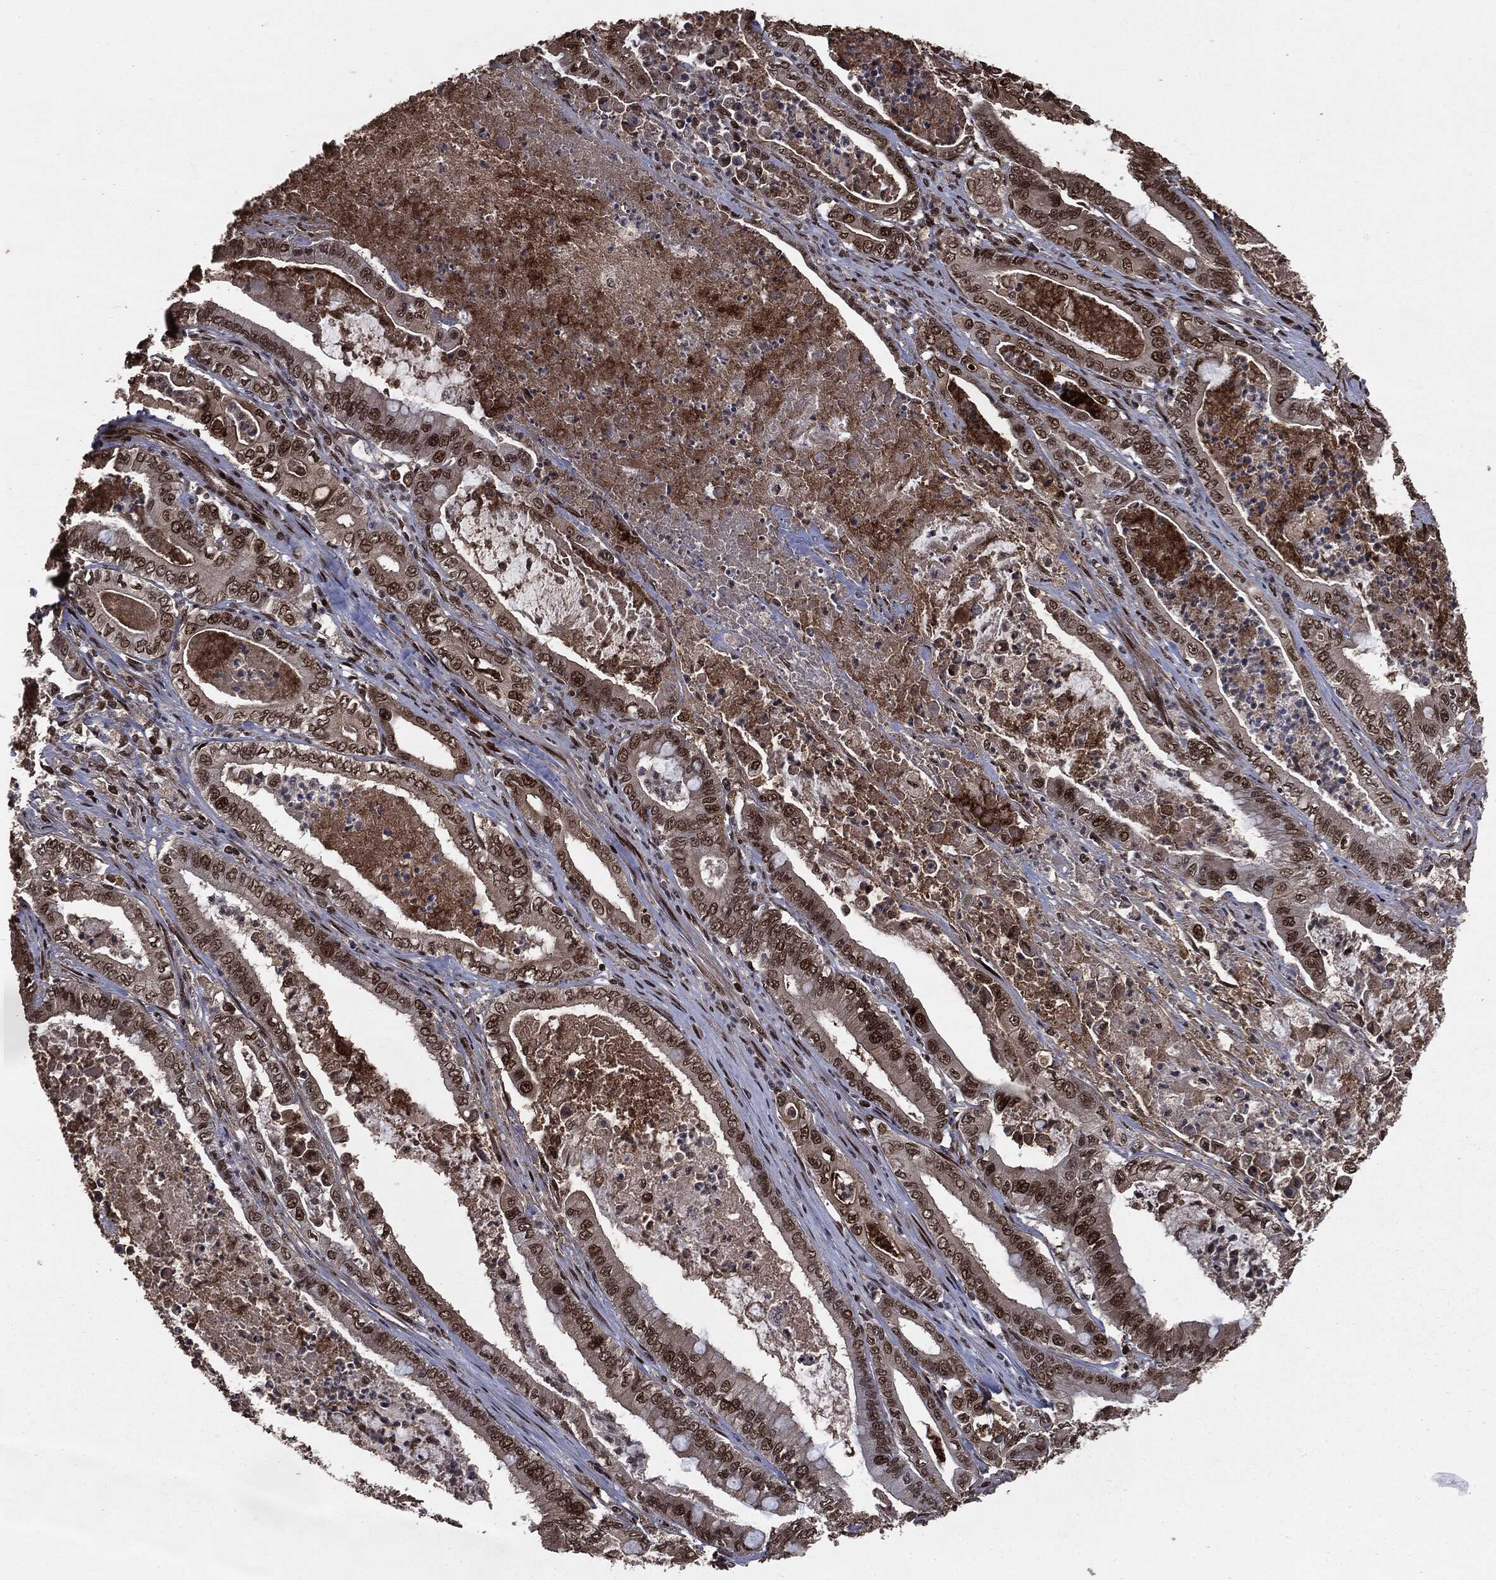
{"staining": {"intensity": "strong", "quantity": ">75%", "location": "nuclear"}, "tissue": "pancreatic cancer", "cell_type": "Tumor cells", "image_type": "cancer", "snomed": [{"axis": "morphology", "description": "Adenocarcinoma, NOS"}, {"axis": "topography", "description": "Pancreas"}], "caption": "This micrograph demonstrates IHC staining of human adenocarcinoma (pancreatic), with high strong nuclear expression in approximately >75% of tumor cells.", "gene": "DVL2", "patient": {"sex": "male", "age": 71}}